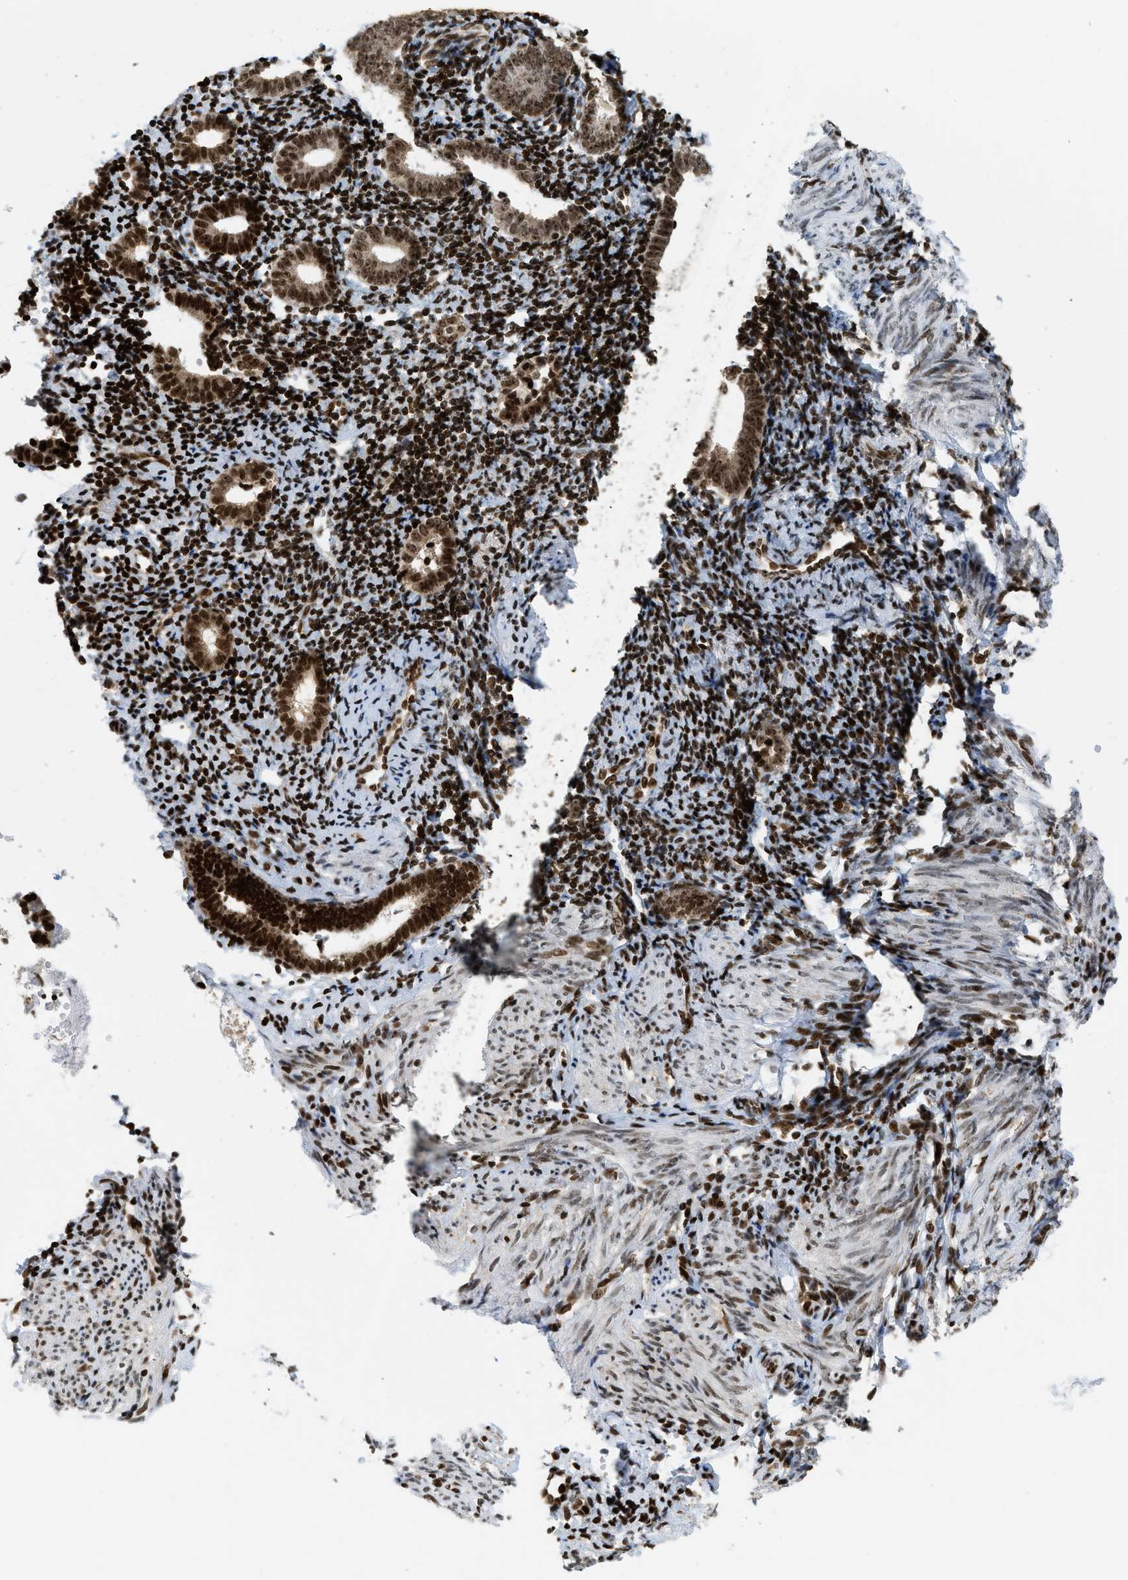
{"staining": {"intensity": "strong", "quantity": "25%-75%", "location": "nuclear"}, "tissue": "endometrium", "cell_type": "Cells in endometrial stroma", "image_type": "normal", "snomed": [{"axis": "morphology", "description": "Normal tissue, NOS"}, {"axis": "topography", "description": "Endometrium"}], "caption": "This image exhibits immunohistochemistry (IHC) staining of unremarkable endometrium, with high strong nuclear expression in approximately 25%-75% of cells in endometrial stroma.", "gene": "ZNF22", "patient": {"sex": "female", "age": 50}}